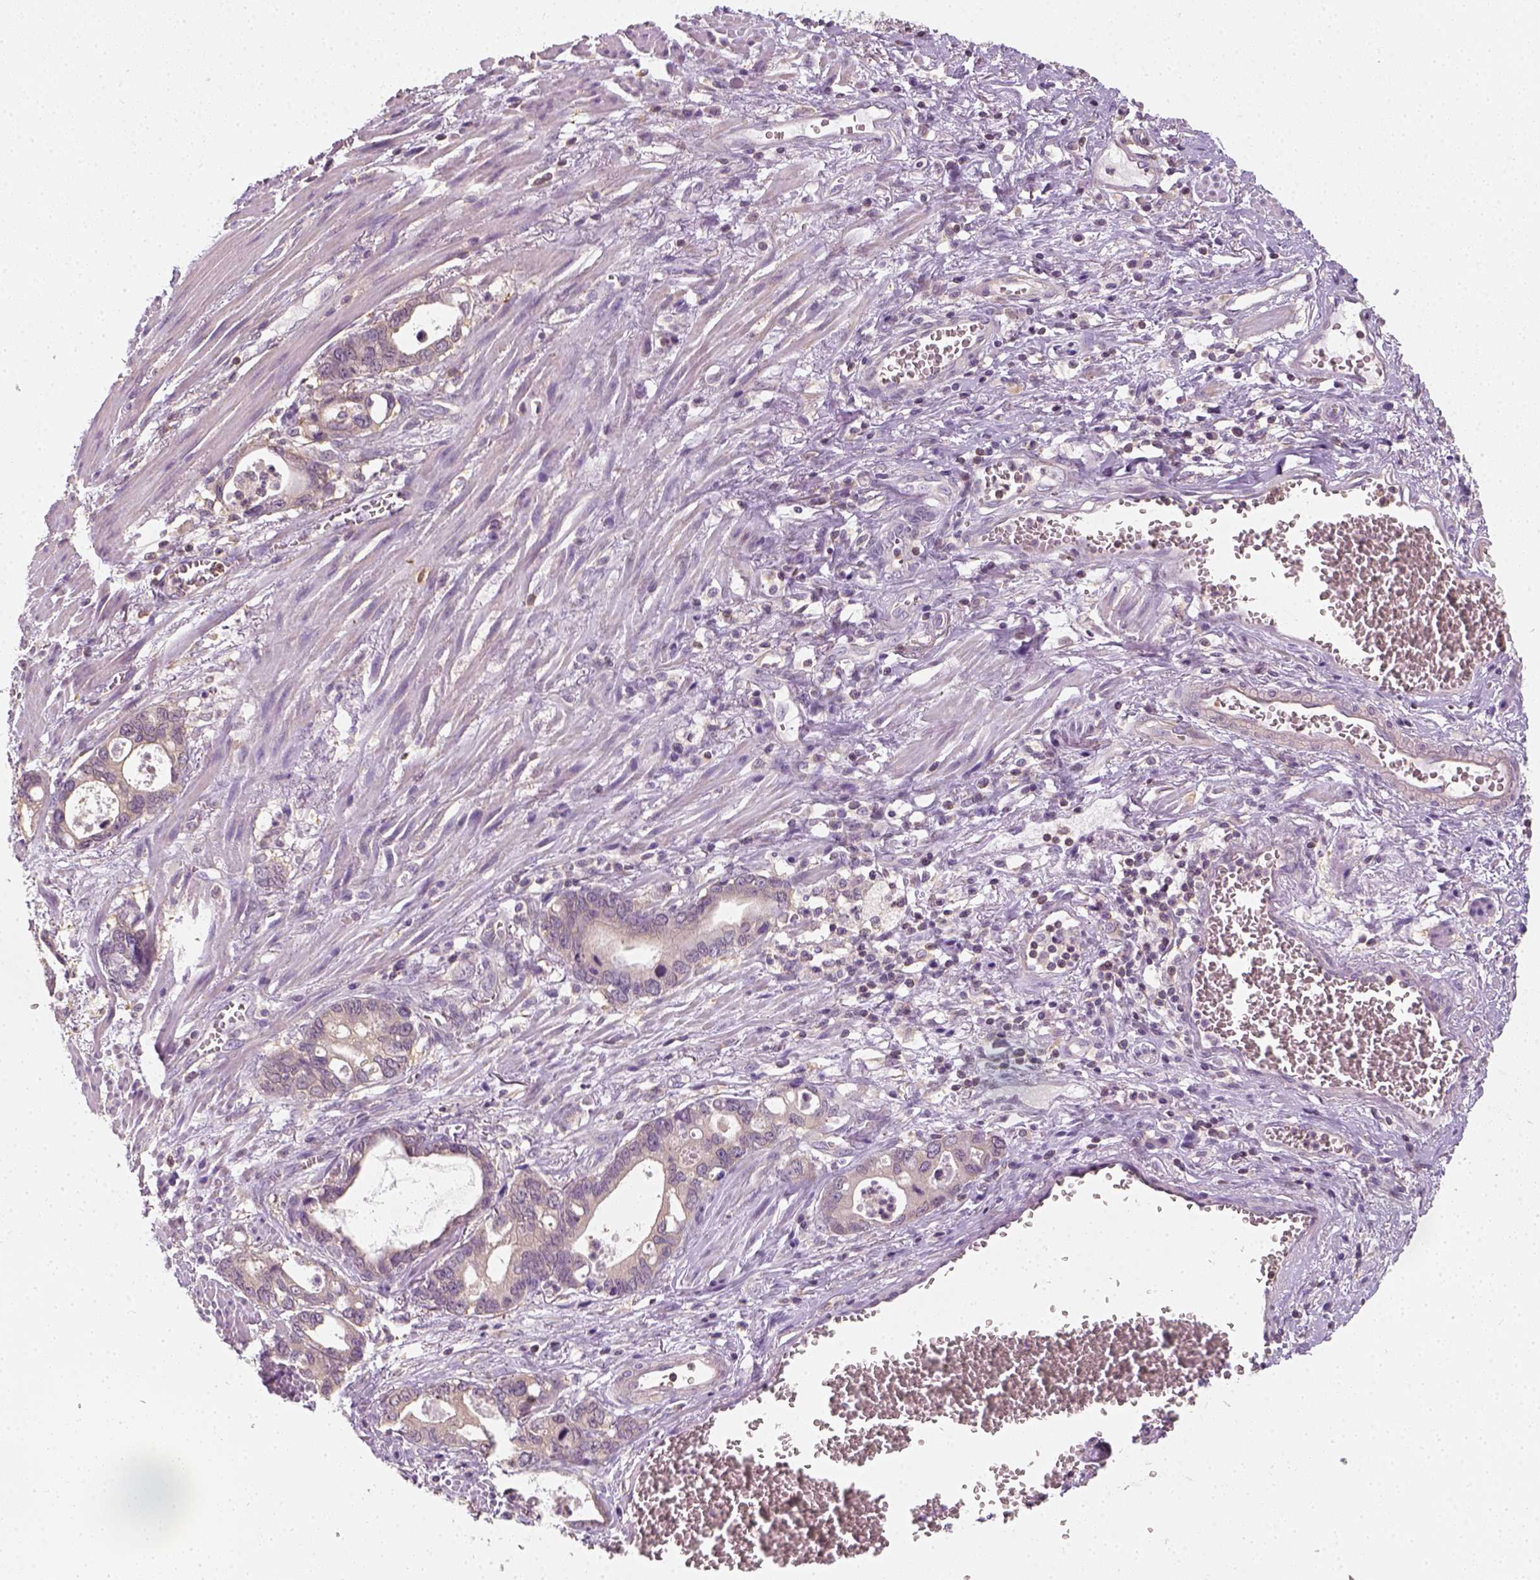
{"staining": {"intensity": "negative", "quantity": "none", "location": "none"}, "tissue": "stomach cancer", "cell_type": "Tumor cells", "image_type": "cancer", "snomed": [{"axis": "morphology", "description": "Normal tissue, NOS"}, {"axis": "morphology", "description": "Adenocarcinoma, NOS"}, {"axis": "topography", "description": "Esophagus"}, {"axis": "topography", "description": "Stomach, upper"}], "caption": "High magnification brightfield microscopy of stomach cancer stained with DAB (3,3'-diaminobenzidine) (brown) and counterstained with hematoxylin (blue): tumor cells show no significant expression. Nuclei are stained in blue.", "gene": "EPHB1", "patient": {"sex": "male", "age": 74}}